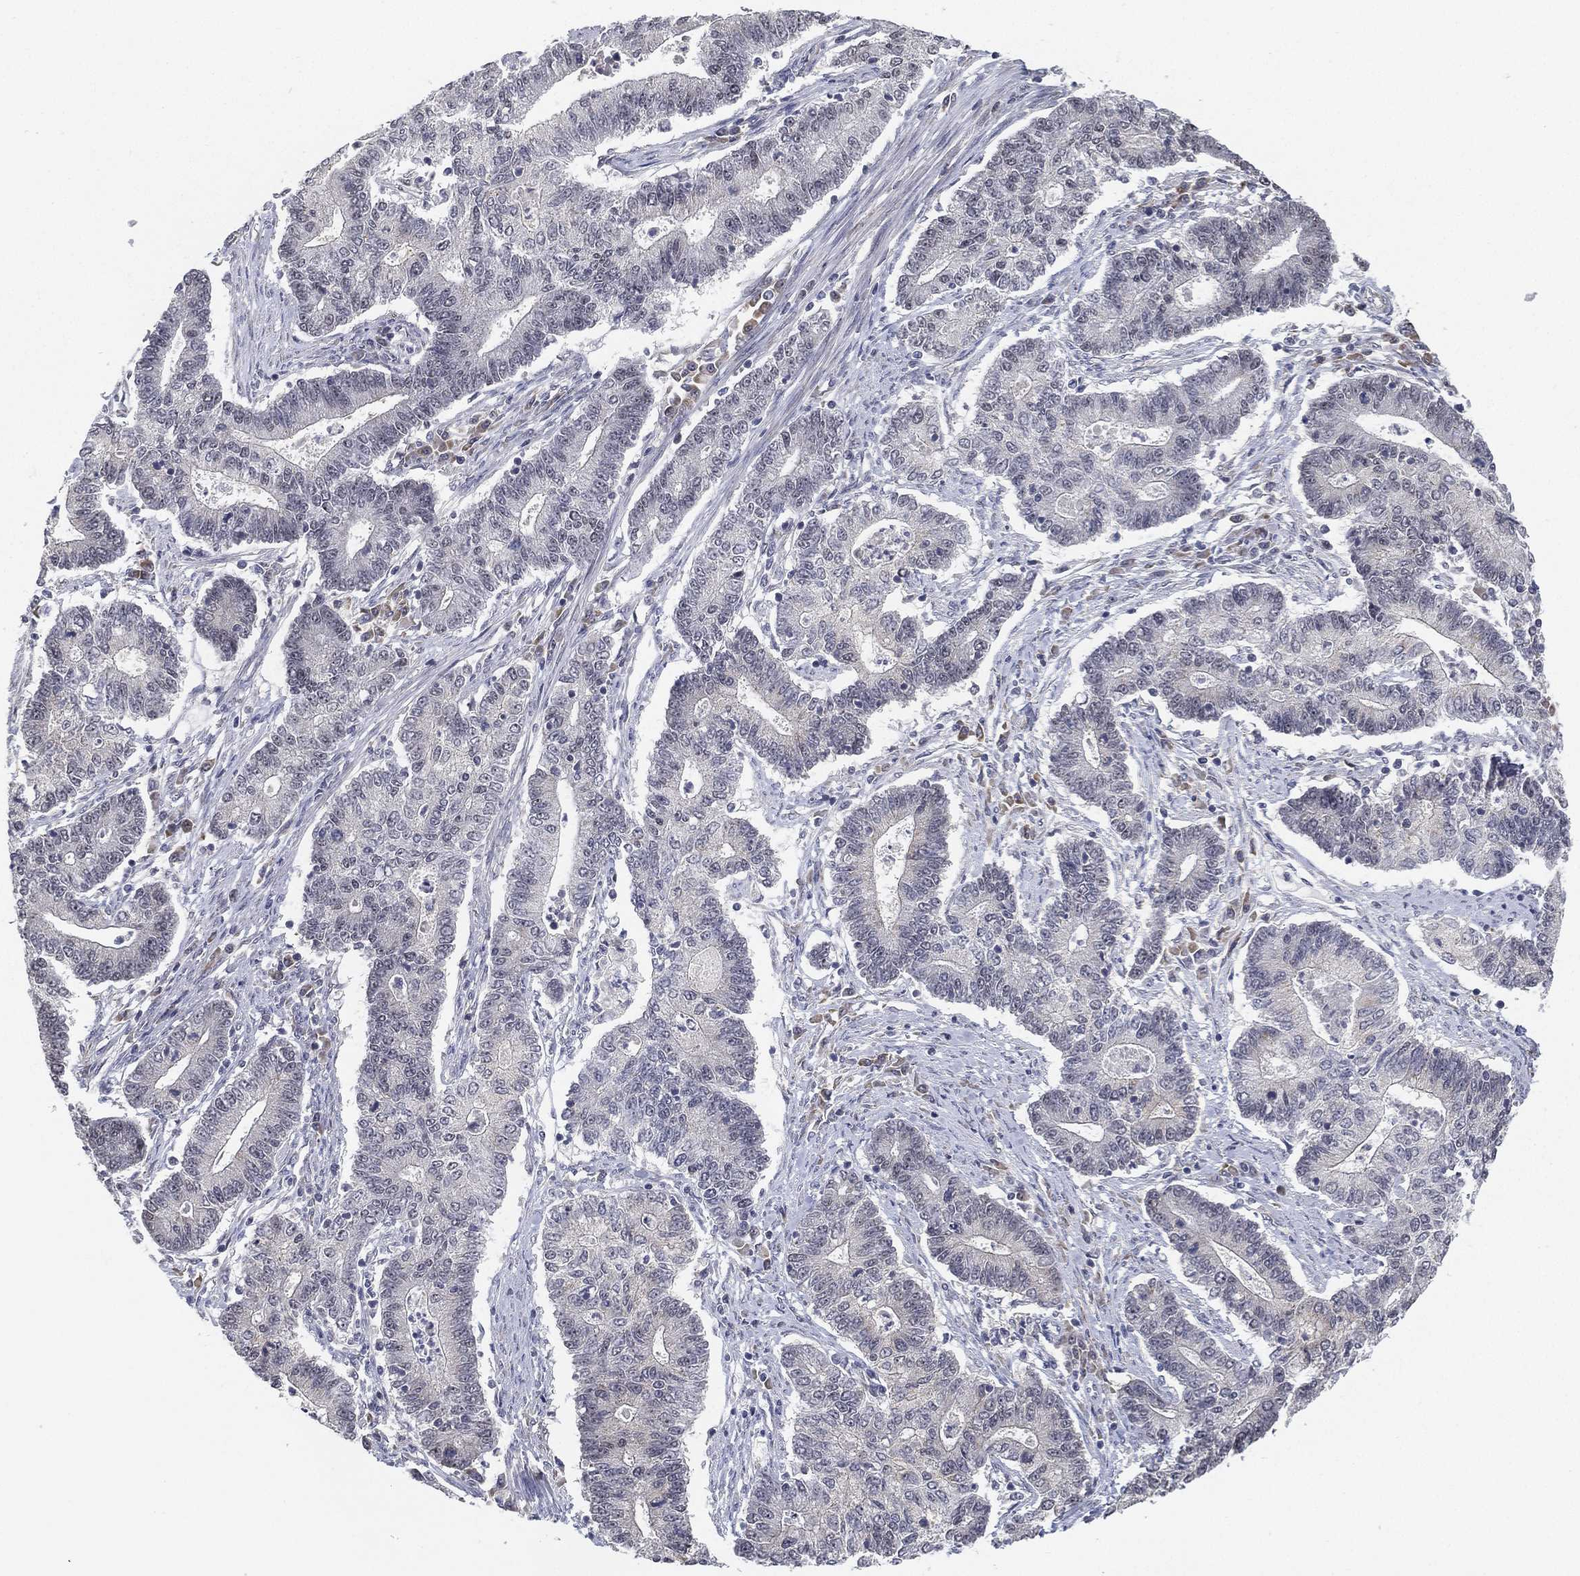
{"staining": {"intensity": "negative", "quantity": "none", "location": "none"}, "tissue": "endometrial cancer", "cell_type": "Tumor cells", "image_type": "cancer", "snomed": [{"axis": "morphology", "description": "Adenocarcinoma, NOS"}, {"axis": "topography", "description": "Uterus"}, {"axis": "topography", "description": "Endometrium"}], "caption": "DAB (3,3'-diaminobenzidine) immunohistochemical staining of endometrial cancer reveals no significant positivity in tumor cells.", "gene": "PPP1R16B", "patient": {"sex": "female", "age": 54}}